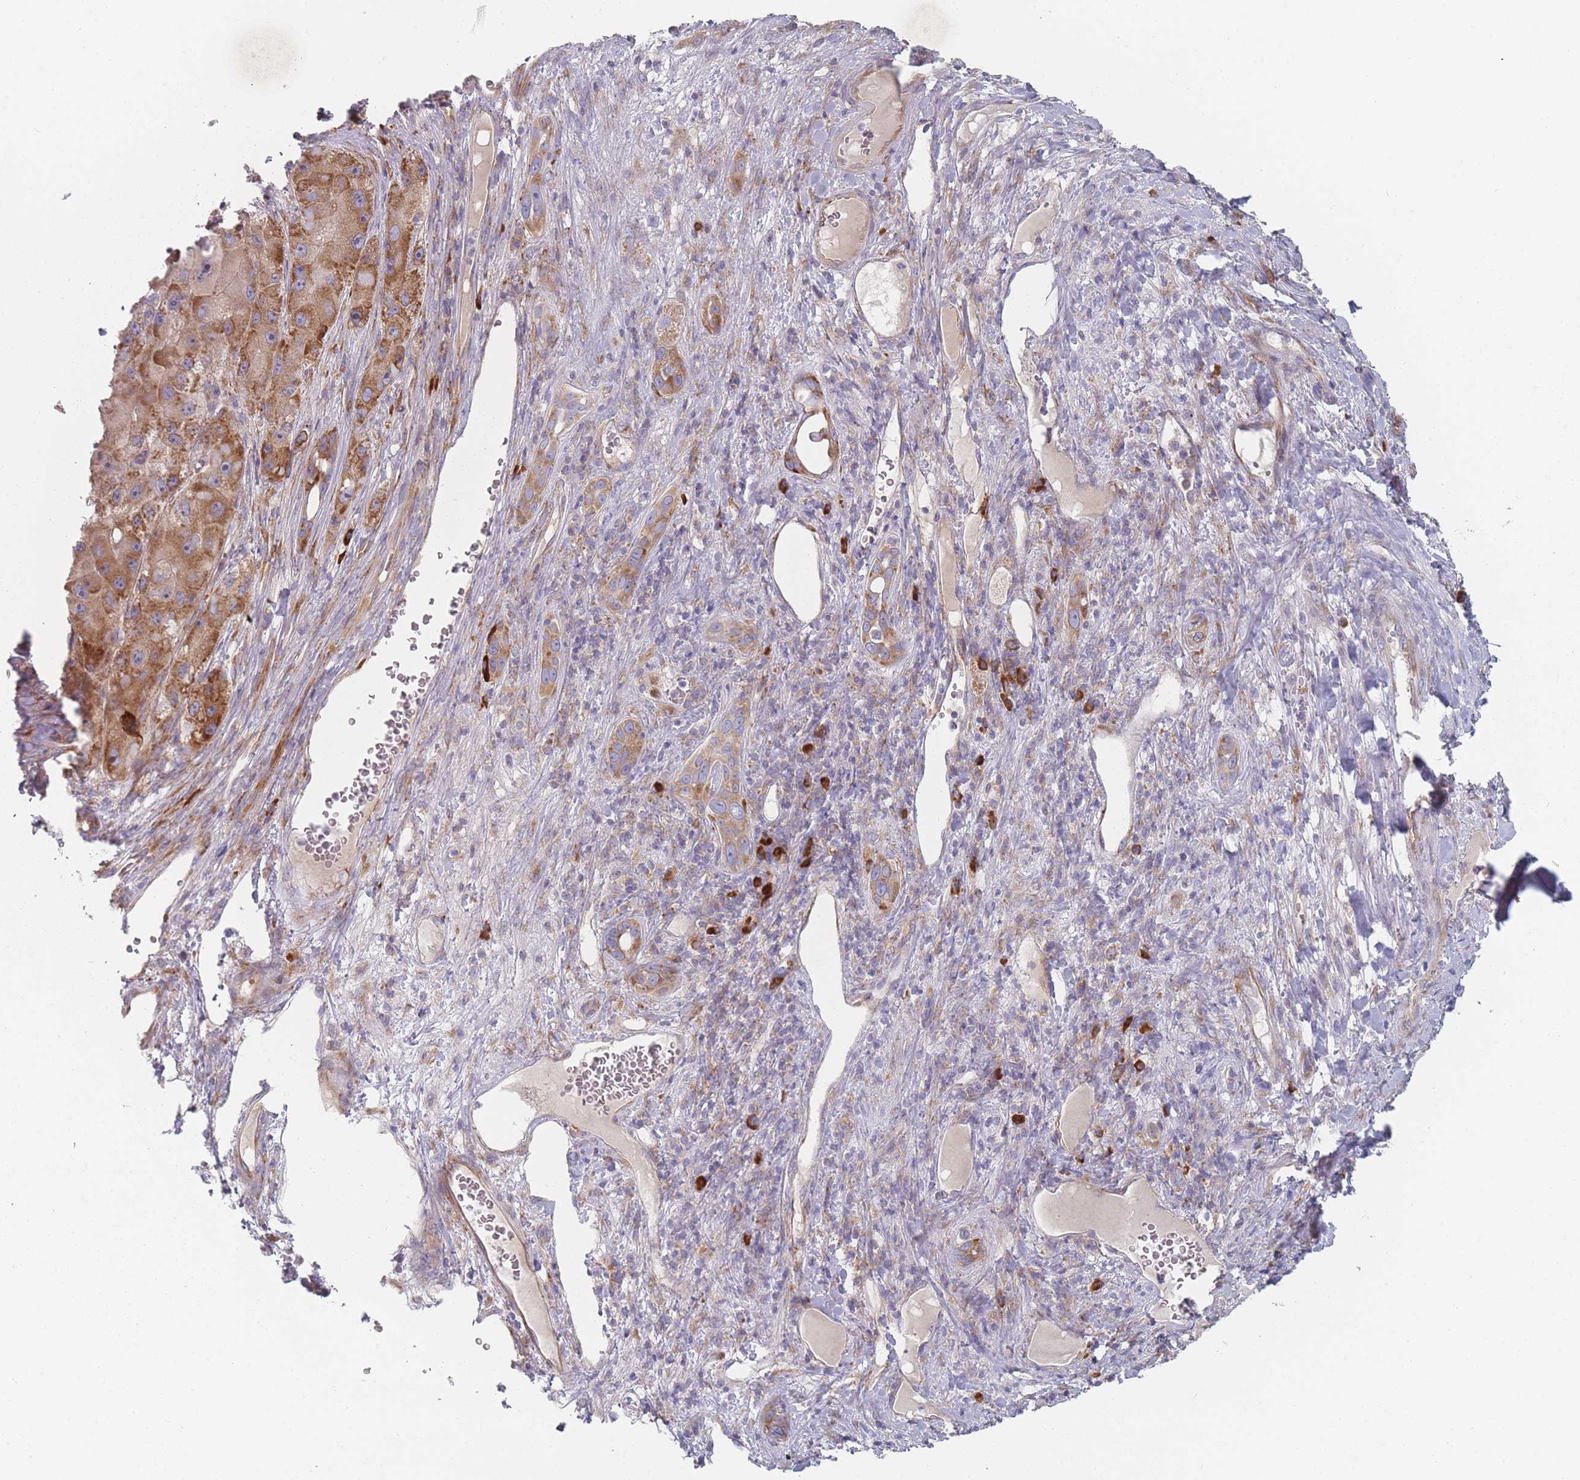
{"staining": {"intensity": "moderate", "quantity": ">75%", "location": "cytoplasmic/membranous"}, "tissue": "liver cancer", "cell_type": "Tumor cells", "image_type": "cancer", "snomed": [{"axis": "morphology", "description": "Carcinoma, Hepatocellular, NOS"}, {"axis": "topography", "description": "Liver"}], "caption": "Moderate cytoplasmic/membranous protein staining is present in approximately >75% of tumor cells in hepatocellular carcinoma (liver). Nuclei are stained in blue.", "gene": "CACNG5", "patient": {"sex": "female", "age": 73}}